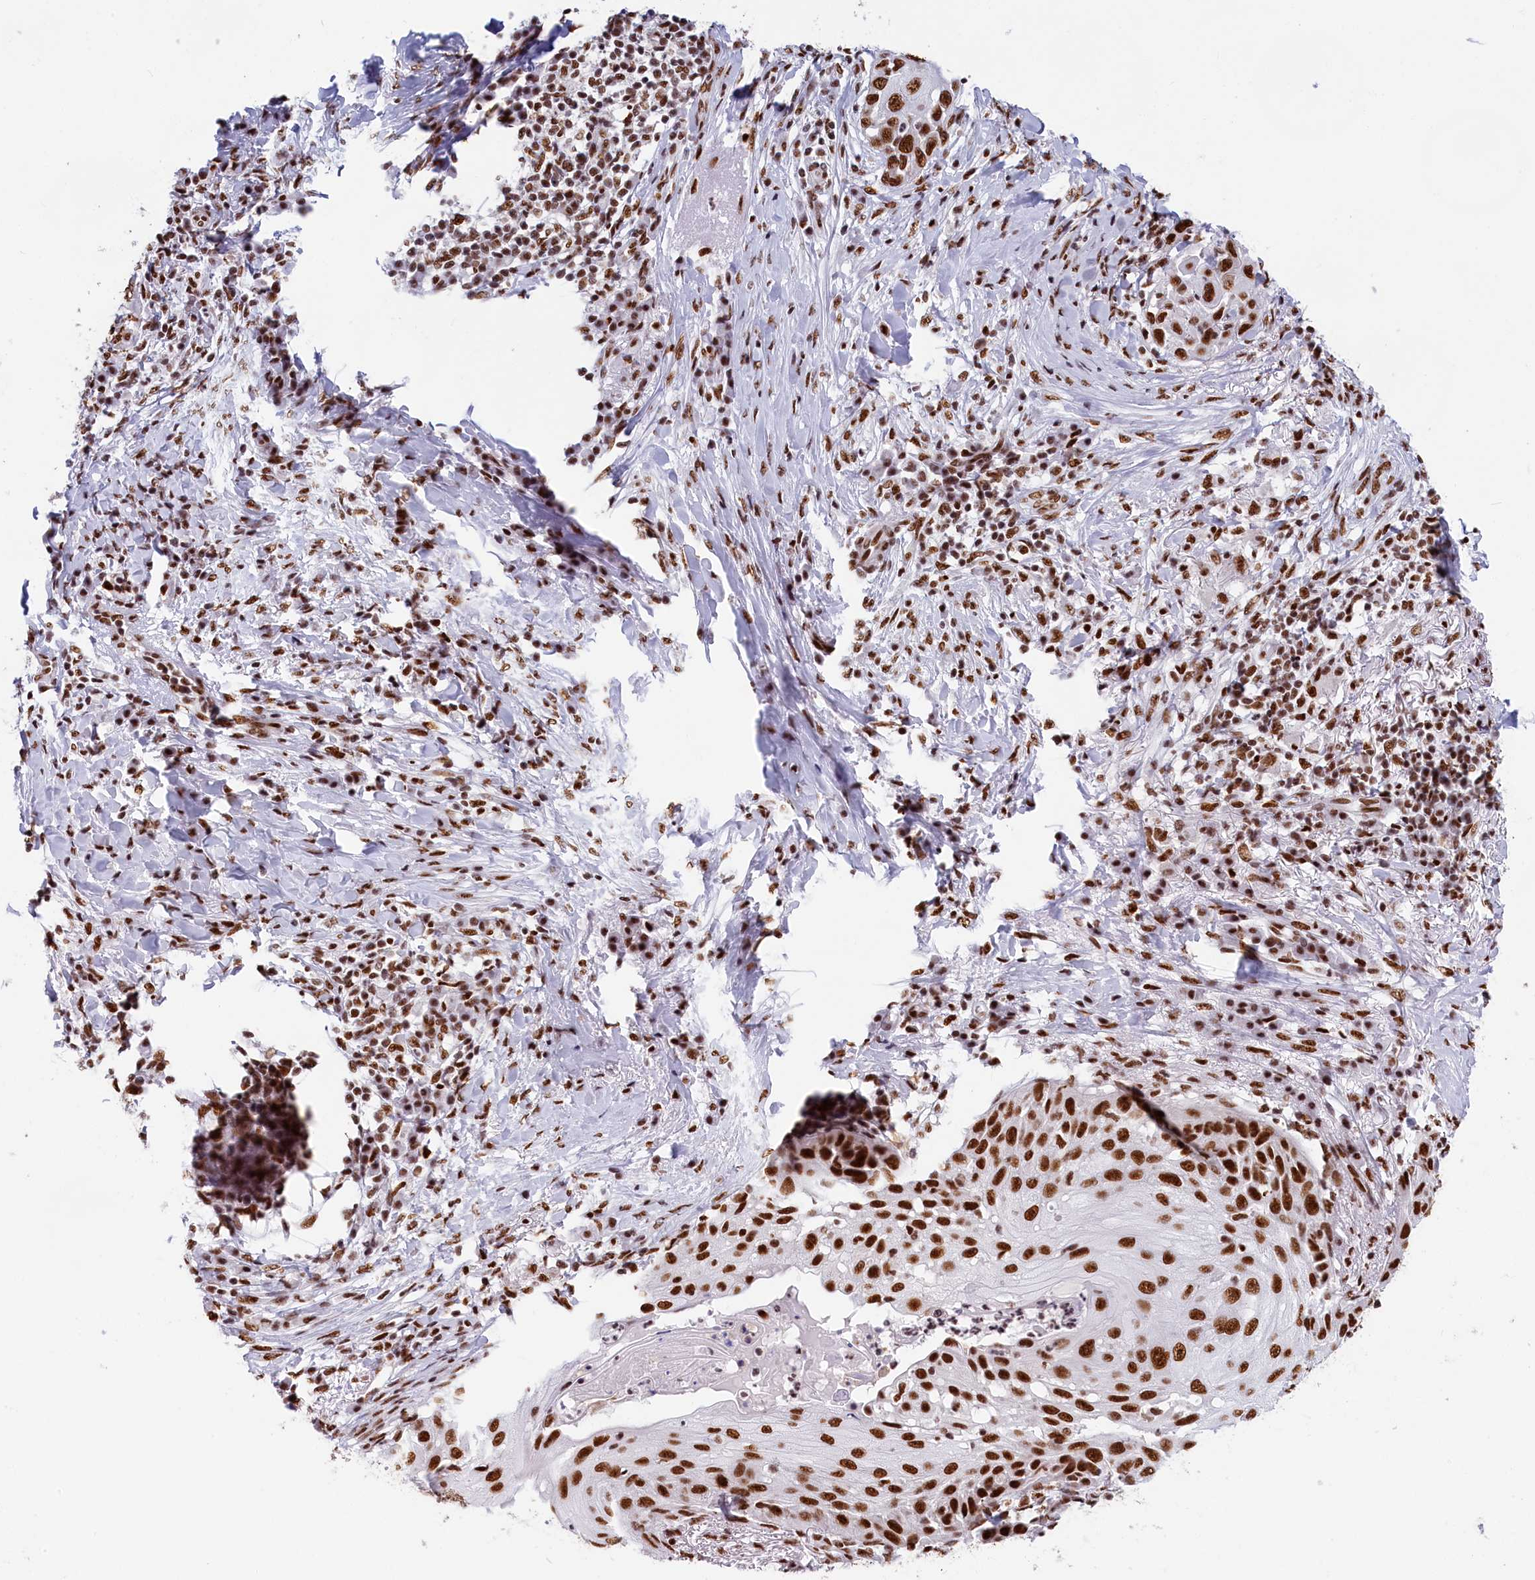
{"staining": {"intensity": "strong", "quantity": ">75%", "location": "nuclear"}, "tissue": "skin cancer", "cell_type": "Tumor cells", "image_type": "cancer", "snomed": [{"axis": "morphology", "description": "Squamous cell carcinoma, NOS"}, {"axis": "topography", "description": "Skin"}], "caption": "Immunohistochemical staining of human skin cancer demonstrates high levels of strong nuclear expression in approximately >75% of tumor cells. (DAB (3,3'-diaminobenzidine) IHC with brightfield microscopy, high magnification).", "gene": "SNRNP70", "patient": {"sex": "female", "age": 44}}